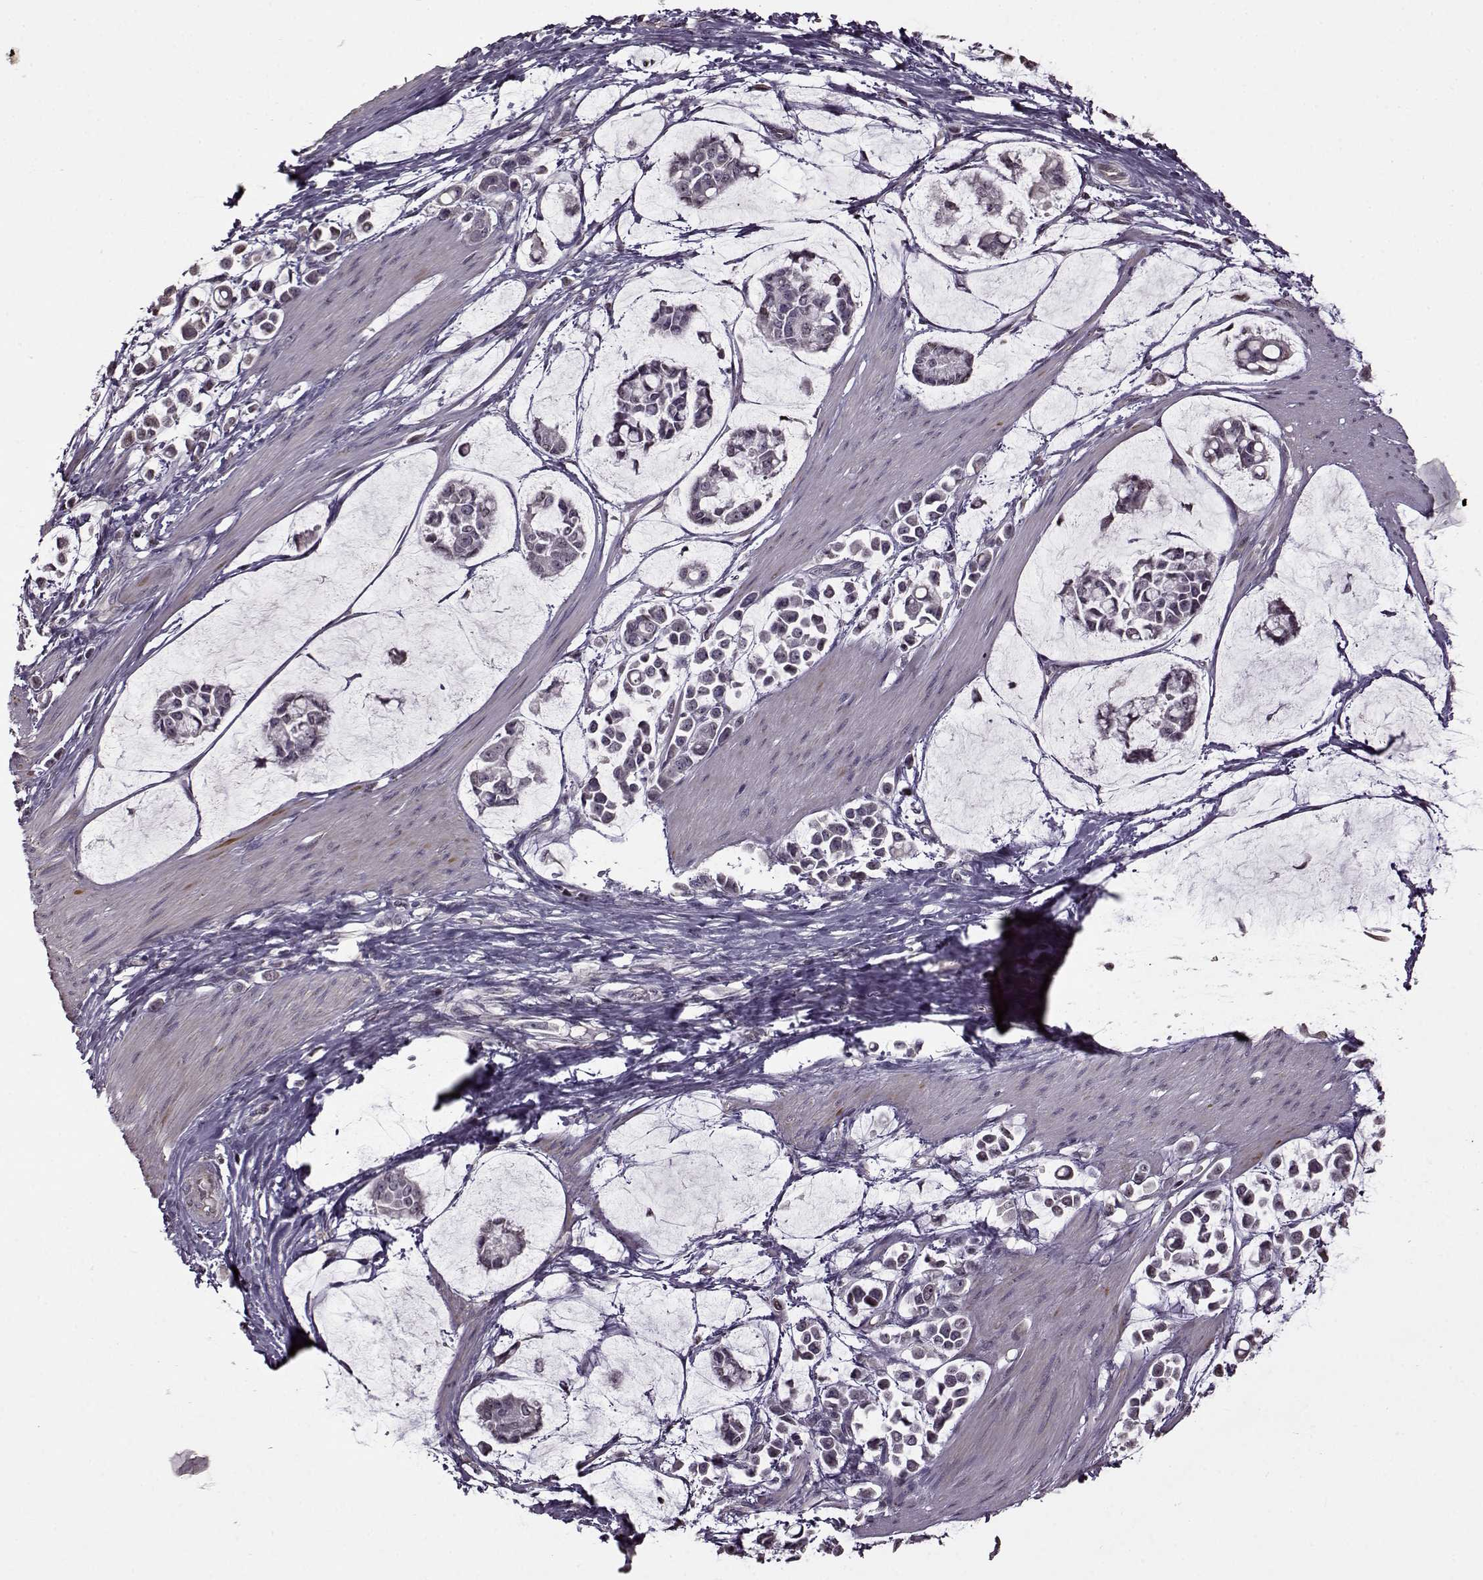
{"staining": {"intensity": "negative", "quantity": "none", "location": "none"}, "tissue": "stomach cancer", "cell_type": "Tumor cells", "image_type": "cancer", "snomed": [{"axis": "morphology", "description": "Adenocarcinoma, NOS"}, {"axis": "topography", "description": "Stomach"}], "caption": "Tumor cells are negative for brown protein staining in stomach cancer (adenocarcinoma).", "gene": "FSHB", "patient": {"sex": "male", "age": 82}}